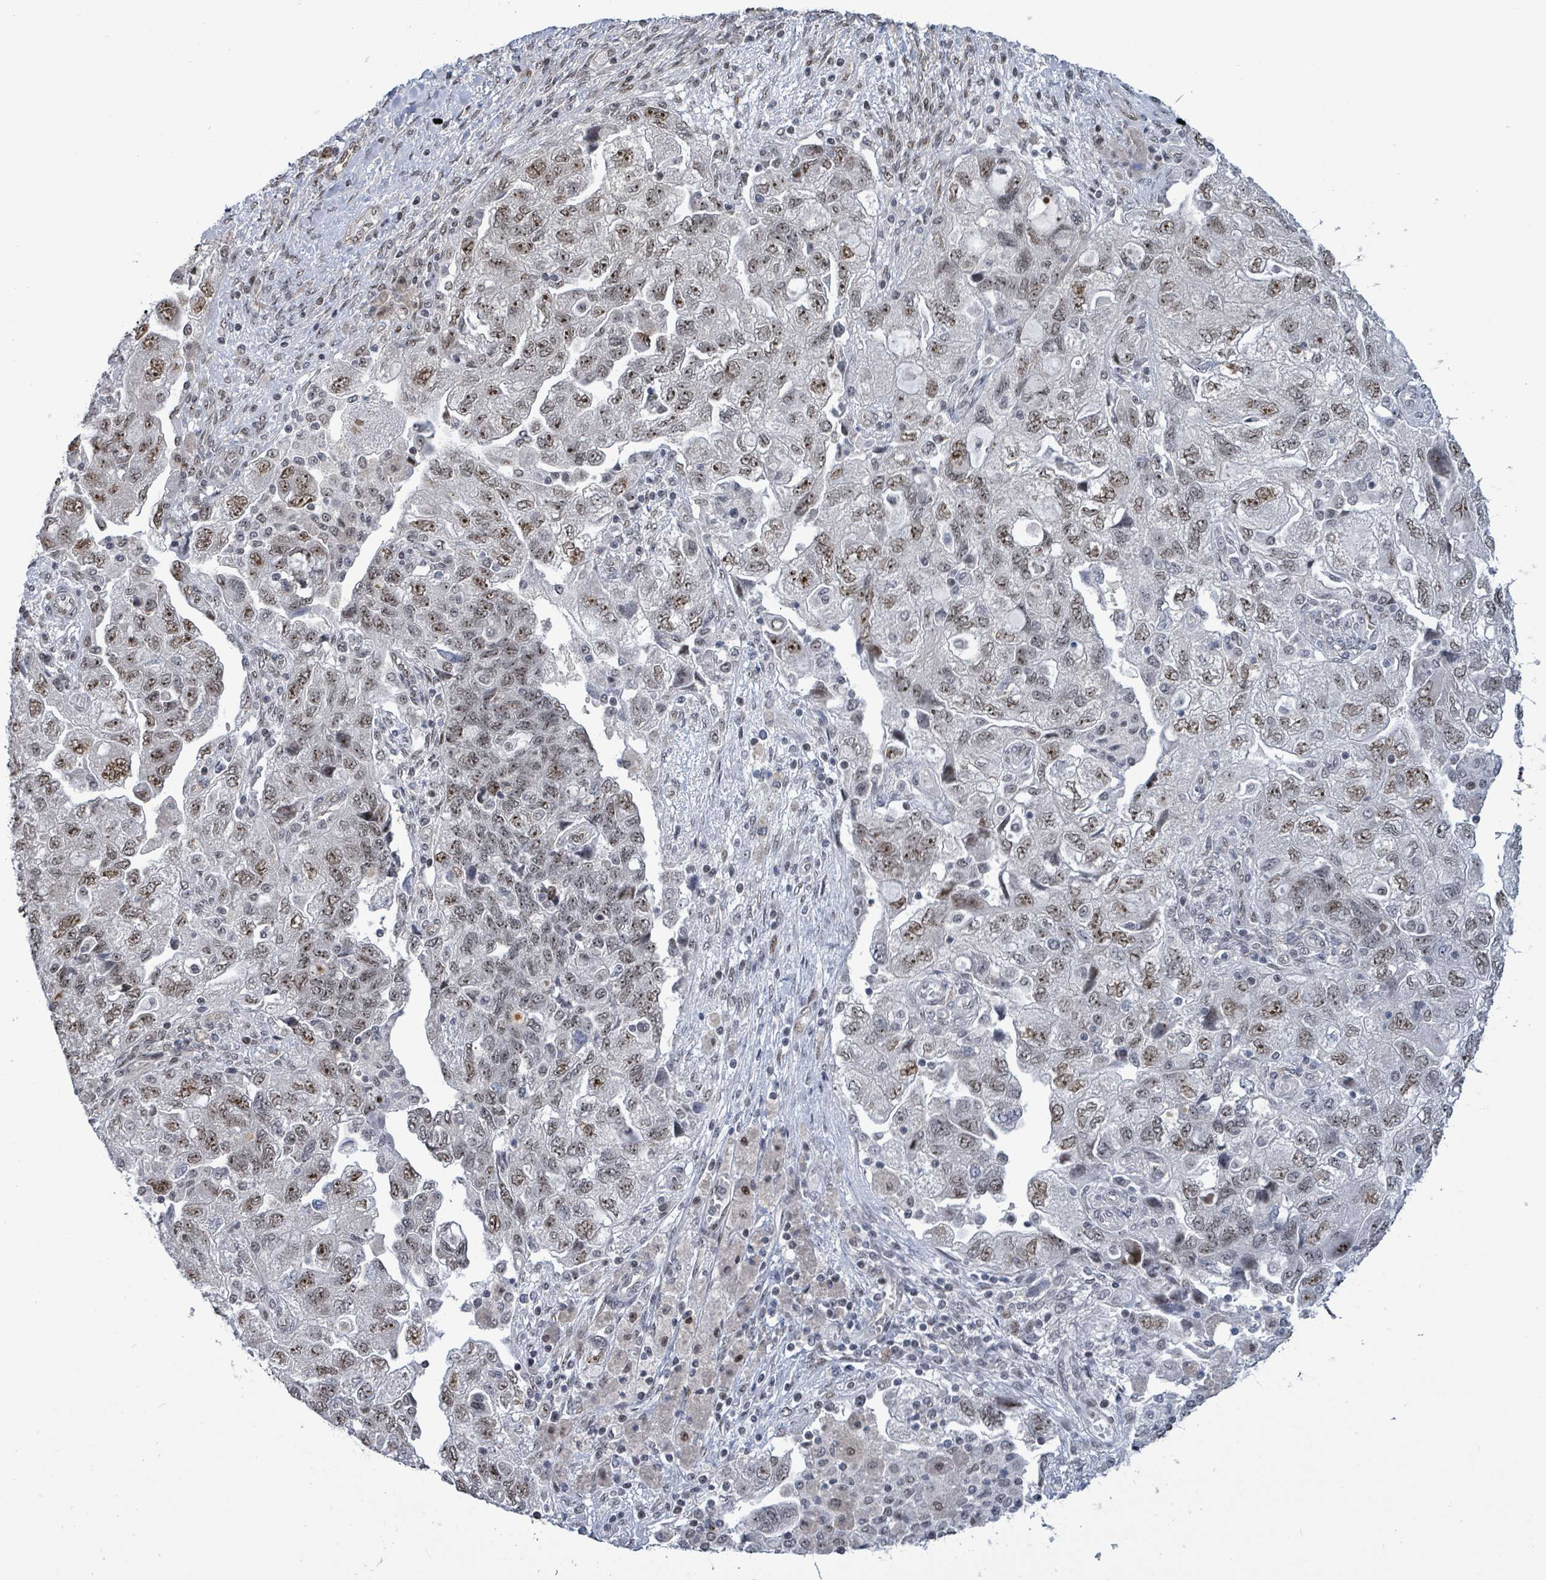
{"staining": {"intensity": "moderate", "quantity": ">75%", "location": "nuclear"}, "tissue": "ovarian cancer", "cell_type": "Tumor cells", "image_type": "cancer", "snomed": [{"axis": "morphology", "description": "Carcinoma, NOS"}, {"axis": "morphology", "description": "Cystadenocarcinoma, serous, NOS"}, {"axis": "topography", "description": "Ovary"}], "caption": "High-magnification brightfield microscopy of carcinoma (ovarian) stained with DAB (brown) and counterstained with hematoxylin (blue). tumor cells exhibit moderate nuclear positivity is appreciated in approximately>75% of cells. (DAB (3,3'-diaminobenzidine) = brown stain, brightfield microscopy at high magnification).", "gene": "RRN3", "patient": {"sex": "female", "age": 69}}